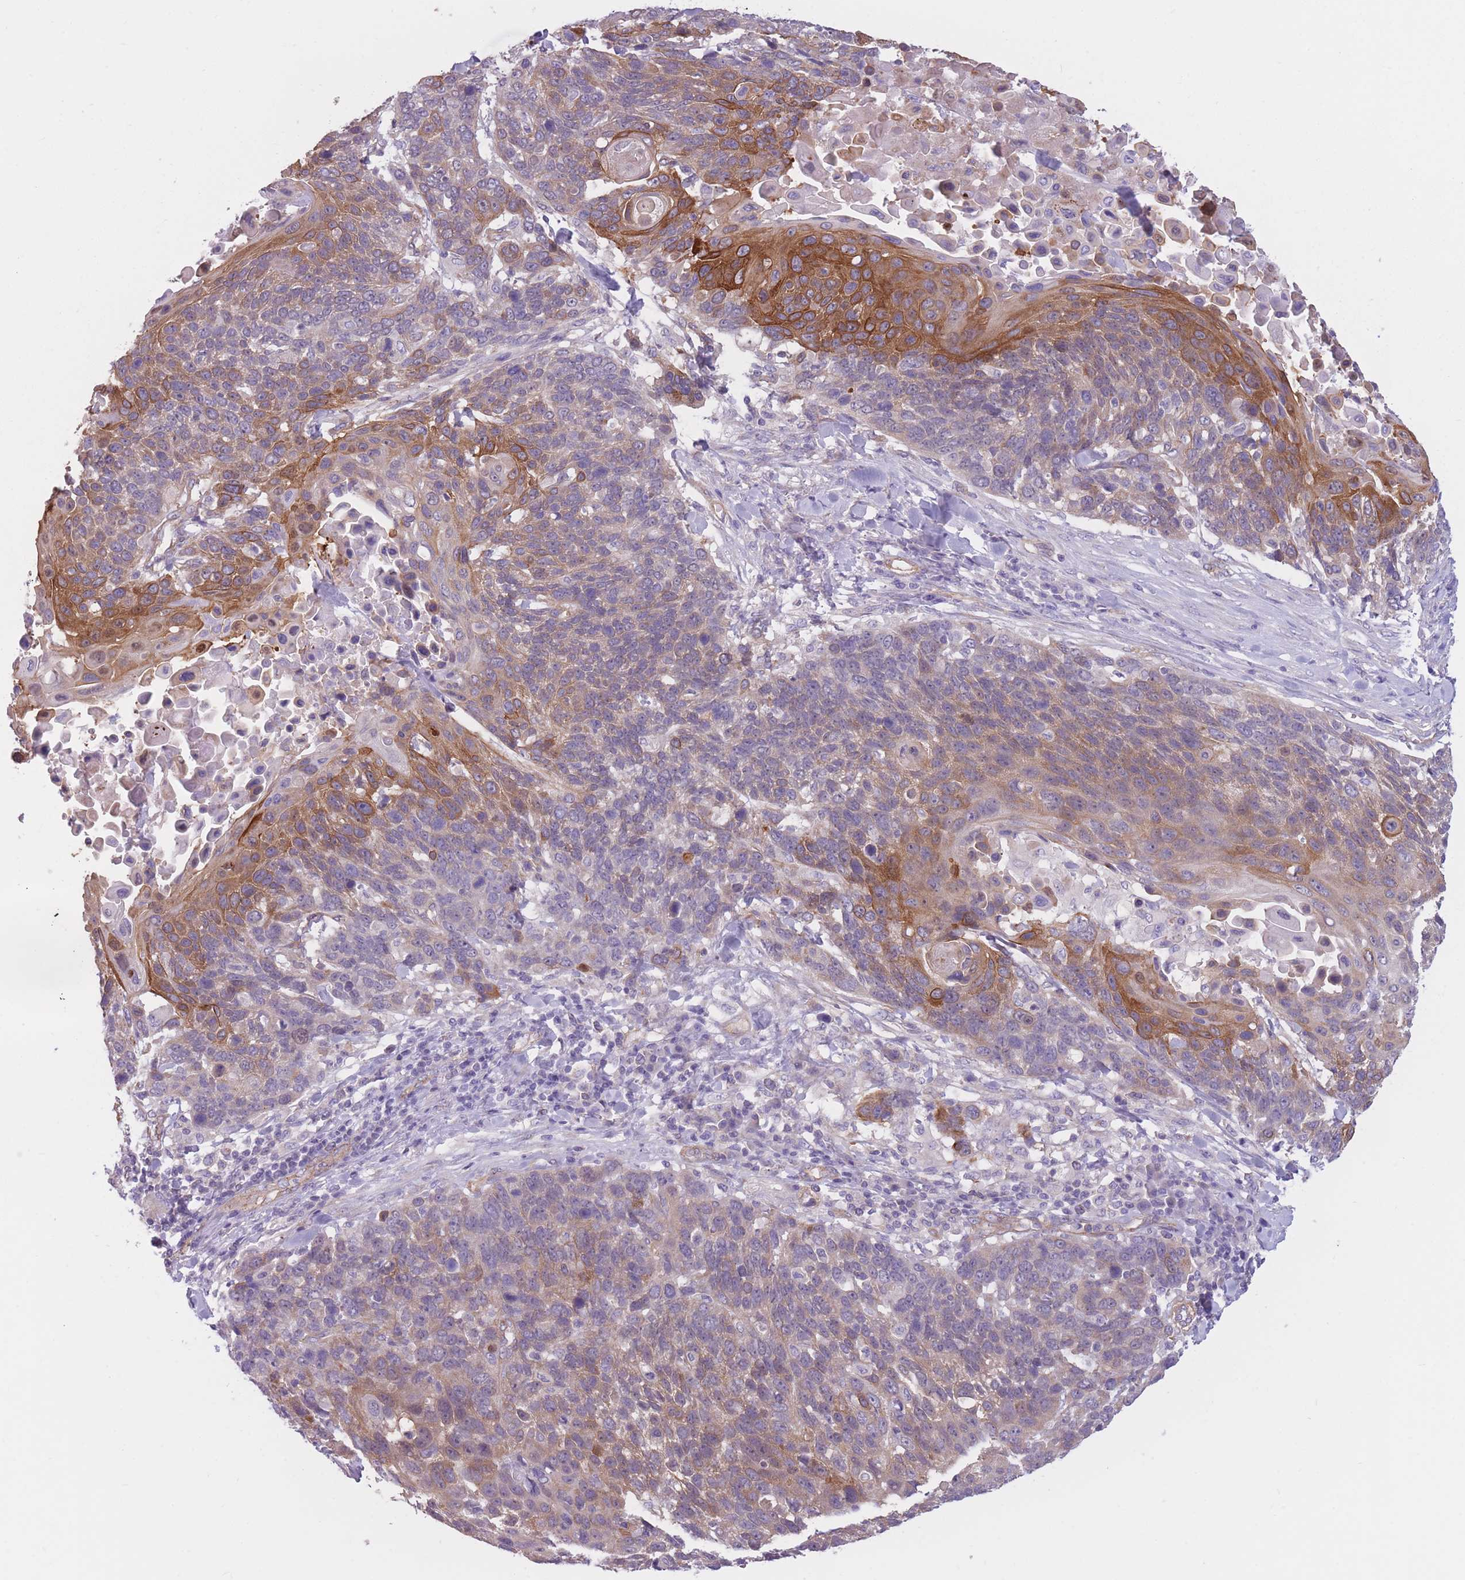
{"staining": {"intensity": "moderate", "quantity": "<25%", "location": "cytoplasmic/membranous"}, "tissue": "lung cancer", "cell_type": "Tumor cells", "image_type": "cancer", "snomed": [{"axis": "morphology", "description": "Squamous cell carcinoma, NOS"}, {"axis": "topography", "description": "Lung"}], "caption": "Lung squamous cell carcinoma tissue displays moderate cytoplasmic/membranous expression in about <25% of tumor cells", "gene": "SERPINB3", "patient": {"sex": "male", "age": 66}}